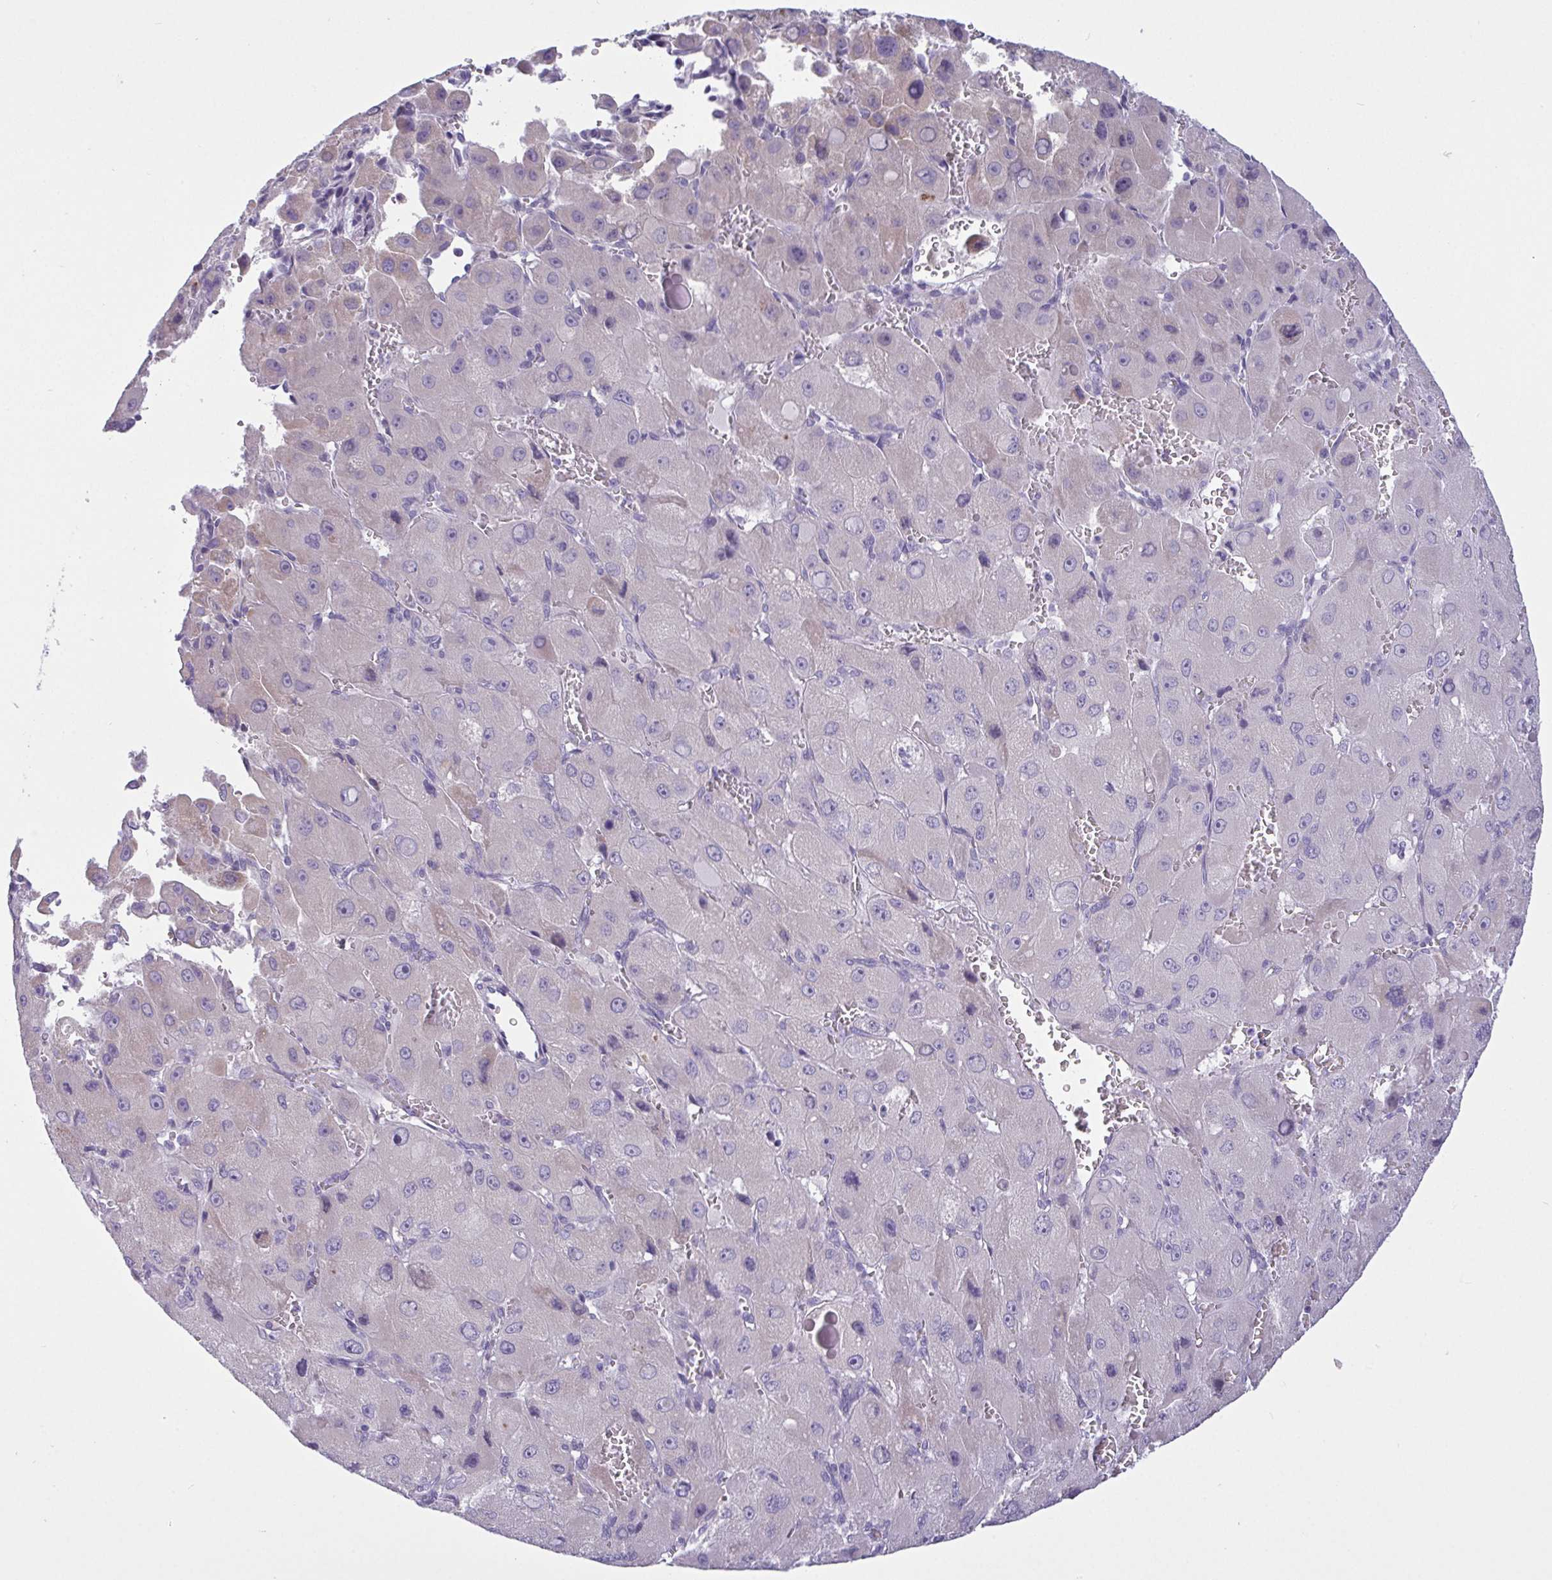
{"staining": {"intensity": "negative", "quantity": "none", "location": "none"}, "tissue": "liver cancer", "cell_type": "Tumor cells", "image_type": "cancer", "snomed": [{"axis": "morphology", "description": "Carcinoma, Hepatocellular, NOS"}, {"axis": "topography", "description": "Liver"}], "caption": "Tumor cells are negative for protein expression in human liver hepatocellular carcinoma.", "gene": "C4orf33", "patient": {"sex": "male", "age": 27}}